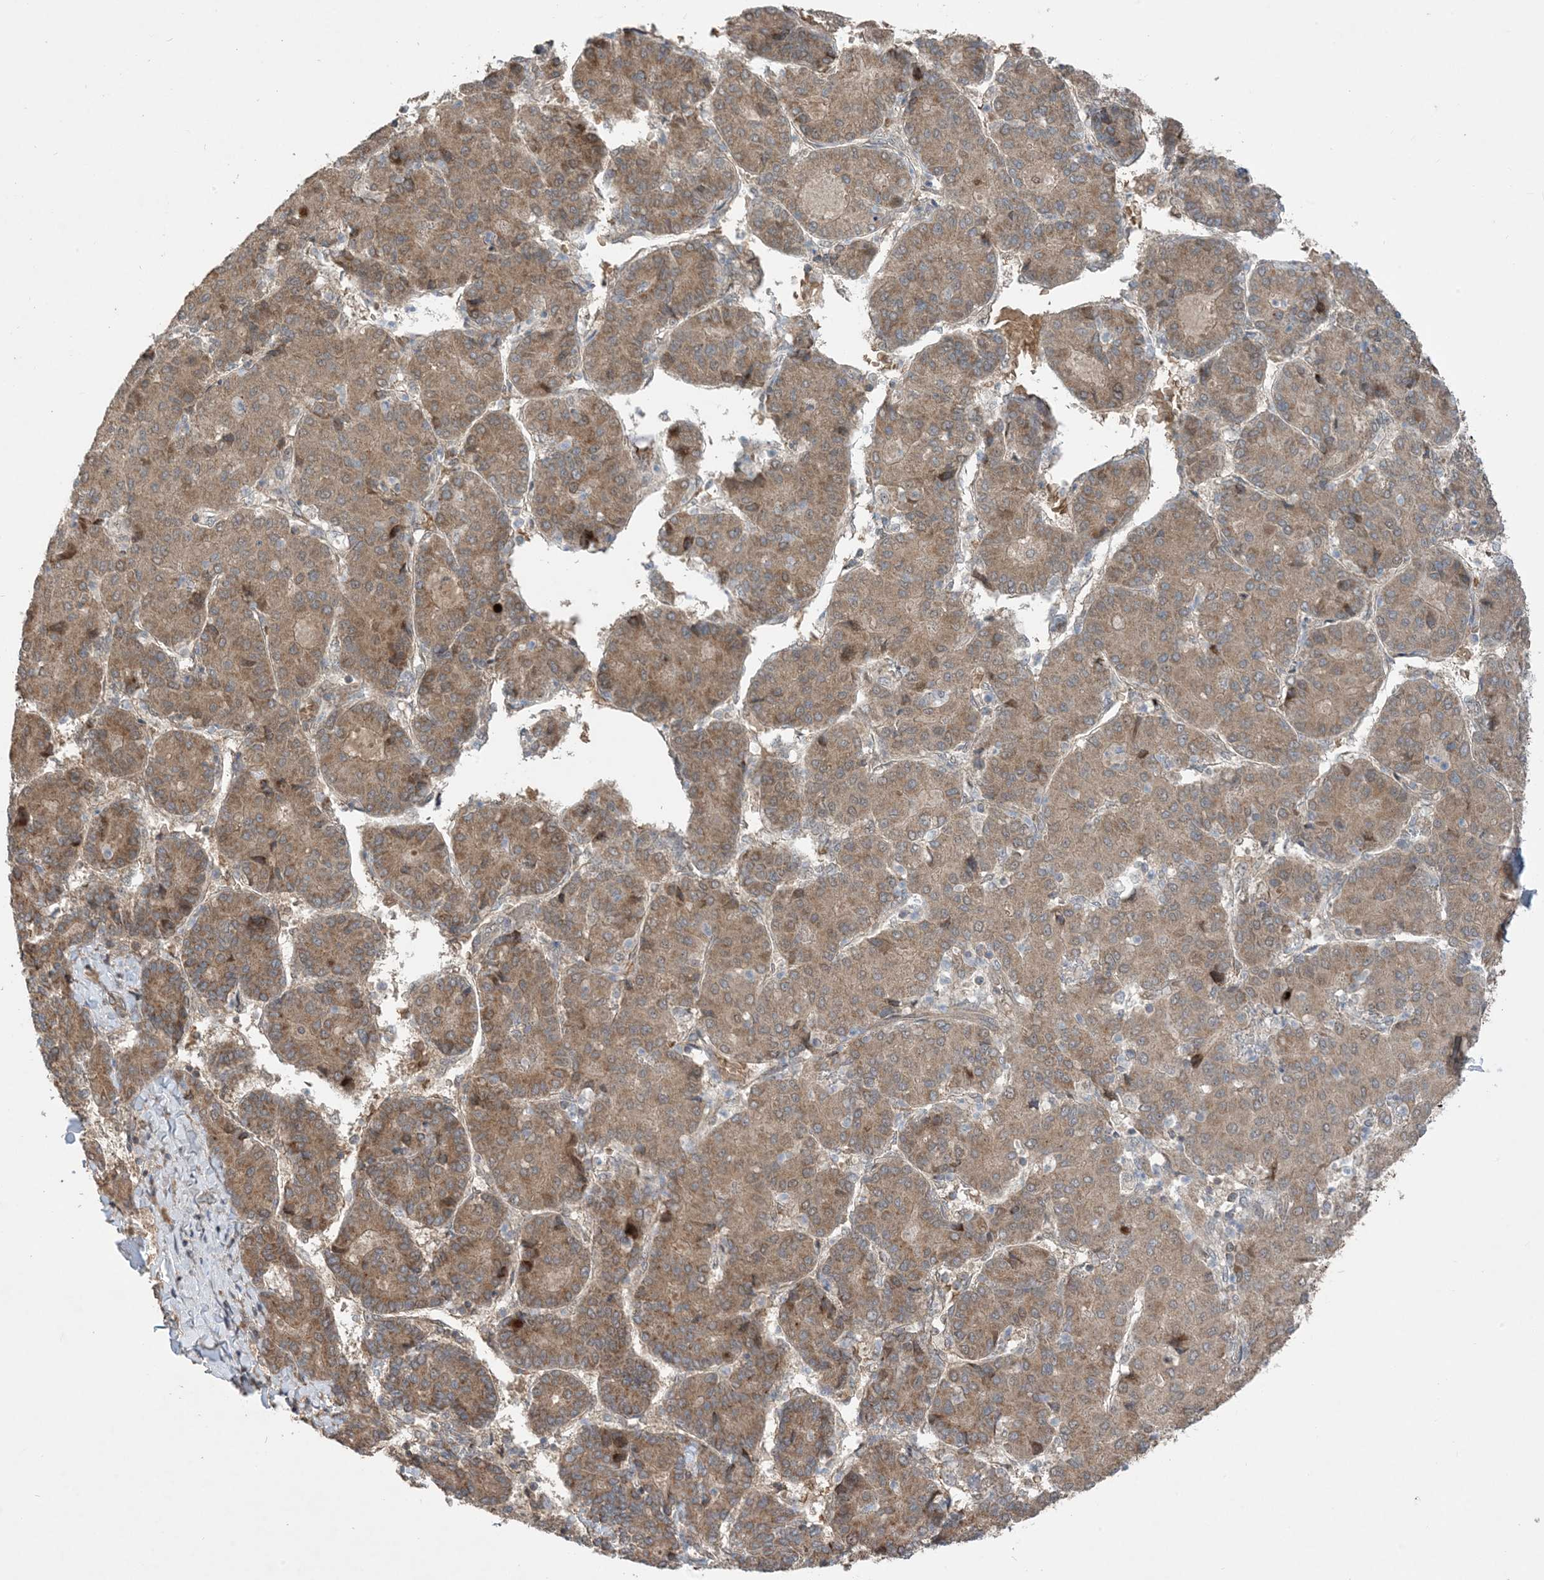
{"staining": {"intensity": "moderate", "quantity": ">75%", "location": "cytoplasmic/membranous"}, "tissue": "liver cancer", "cell_type": "Tumor cells", "image_type": "cancer", "snomed": [{"axis": "morphology", "description": "Carcinoma, Hepatocellular, NOS"}, {"axis": "topography", "description": "Liver"}], "caption": "A photomicrograph showing moderate cytoplasmic/membranous expression in about >75% of tumor cells in liver hepatocellular carcinoma, as visualized by brown immunohistochemical staining.", "gene": "PUSL1", "patient": {"sex": "male", "age": 65}}